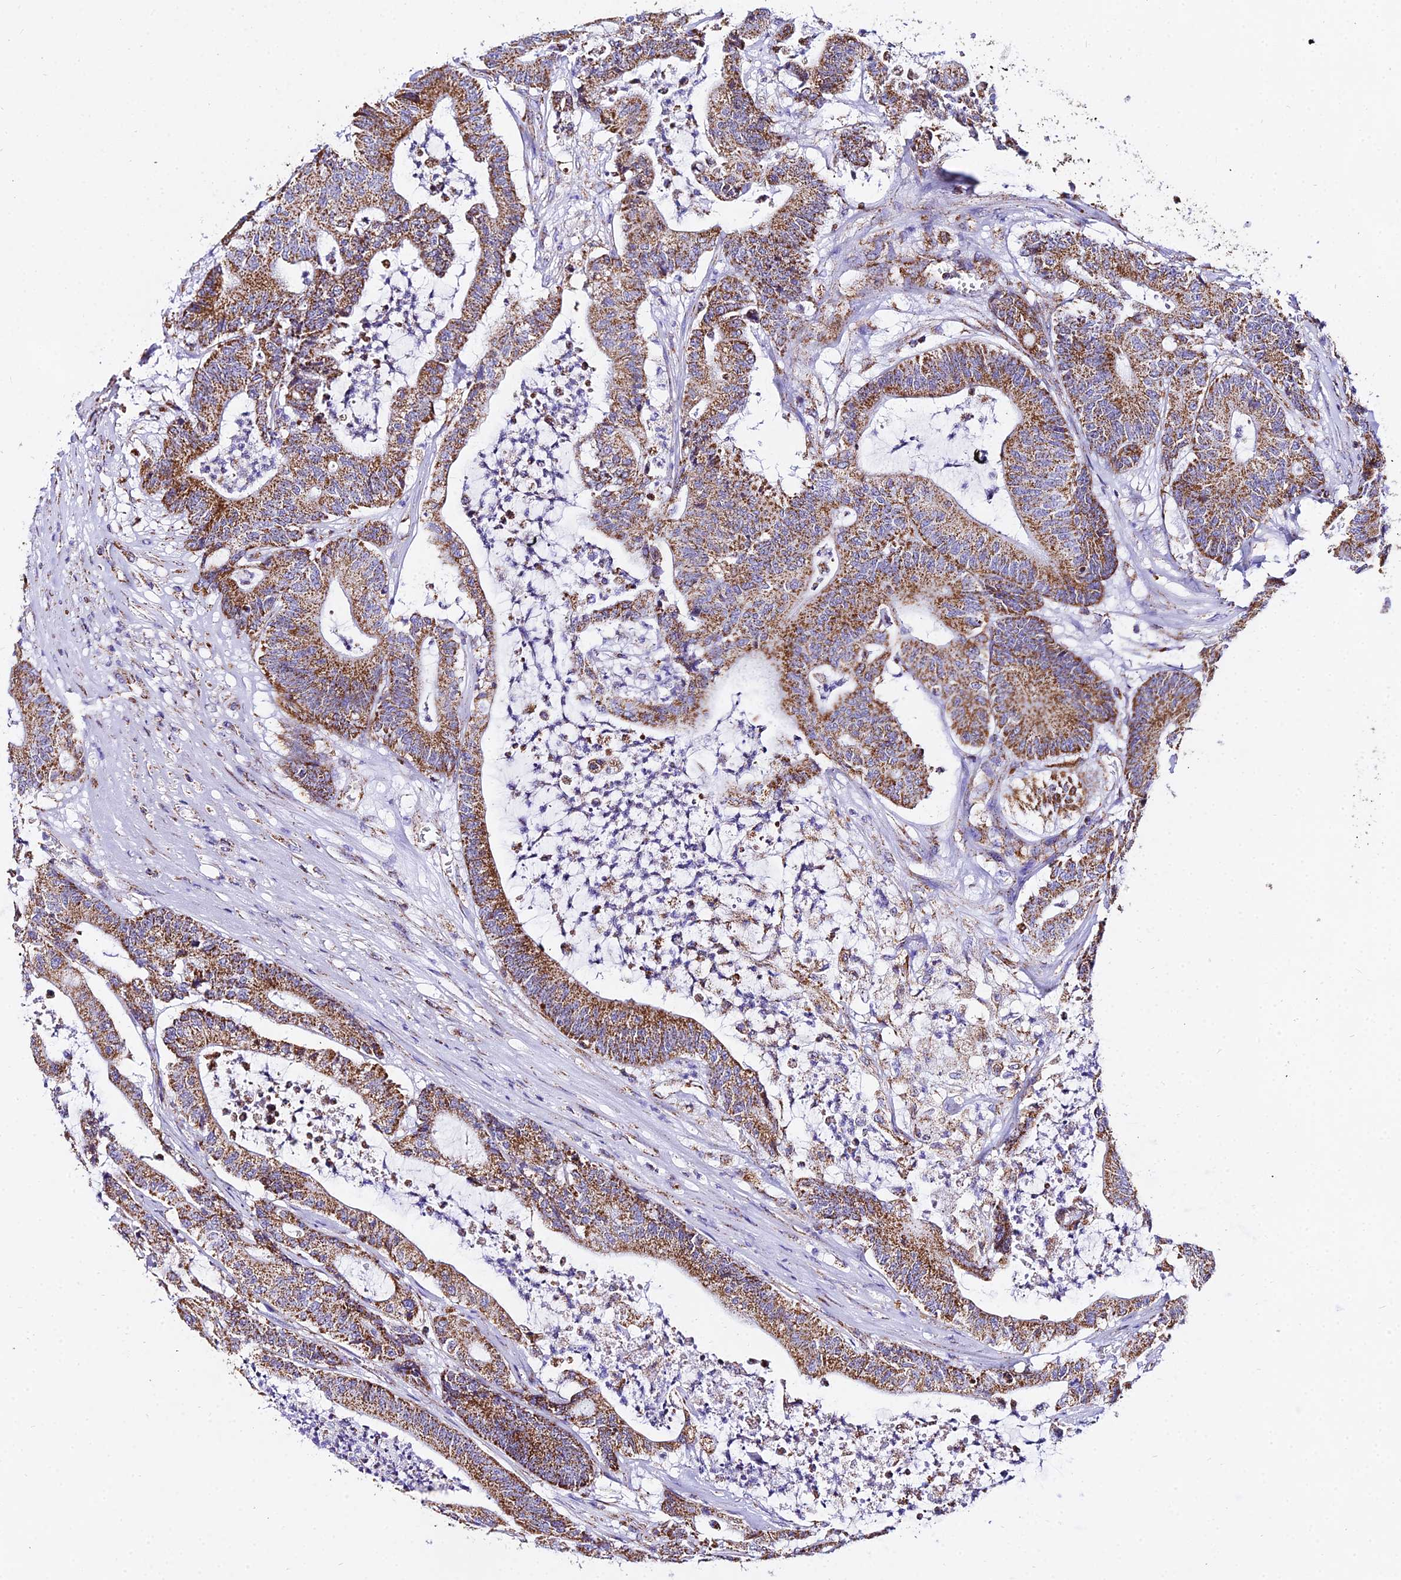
{"staining": {"intensity": "moderate", "quantity": ">75%", "location": "cytoplasmic/membranous"}, "tissue": "colorectal cancer", "cell_type": "Tumor cells", "image_type": "cancer", "snomed": [{"axis": "morphology", "description": "Adenocarcinoma, NOS"}, {"axis": "topography", "description": "Colon"}], "caption": "Immunohistochemistry of human adenocarcinoma (colorectal) displays medium levels of moderate cytoplasmic/membranous positivity in about >75% of tumor cells.", "gene": "ATP5PD", "patient": {"sex": "female", "age": 84}}